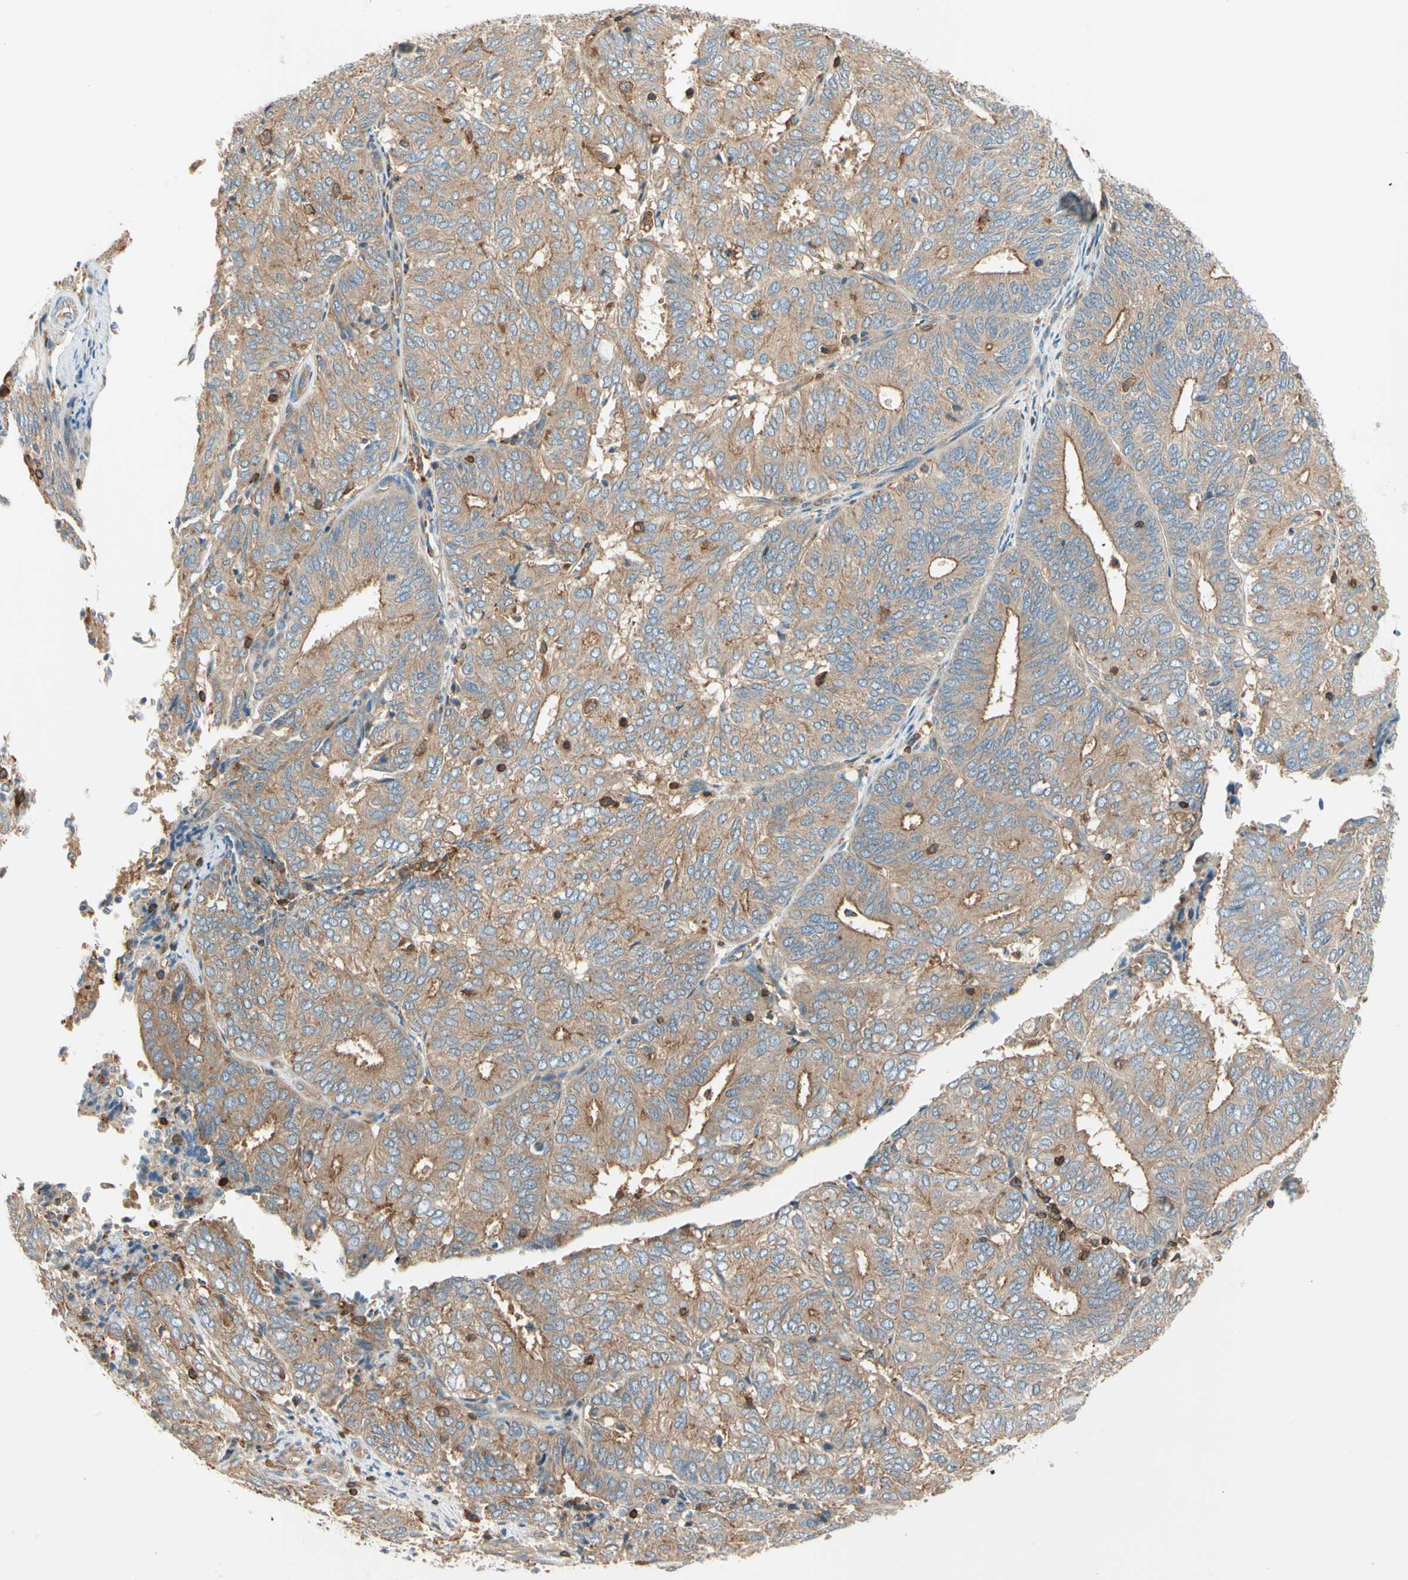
{"staining": {"intensity": "weak", "quantity": ">75%", "location": "cytoplasmic/membranous"}, "tissue": "endometrial cancer", "cell_type": "Tumor cells", "image_type": "cancer", "snomed": [{"axis": "morphology", "description": "Adenocarcinoma, NOS"}, {"axis": "topography", "description": "Uterus"}], "caption": "Immunohistochemistry photomicrograph of human endometrial cancer (adenocarcinoma) stained for a protein (brown), which reveals low levels of weak cytoplasmic/membranous expression in about >75% of tumor cells.", "gene": "CAPZA2", "patient": {"sex": "female", "age": 60}}